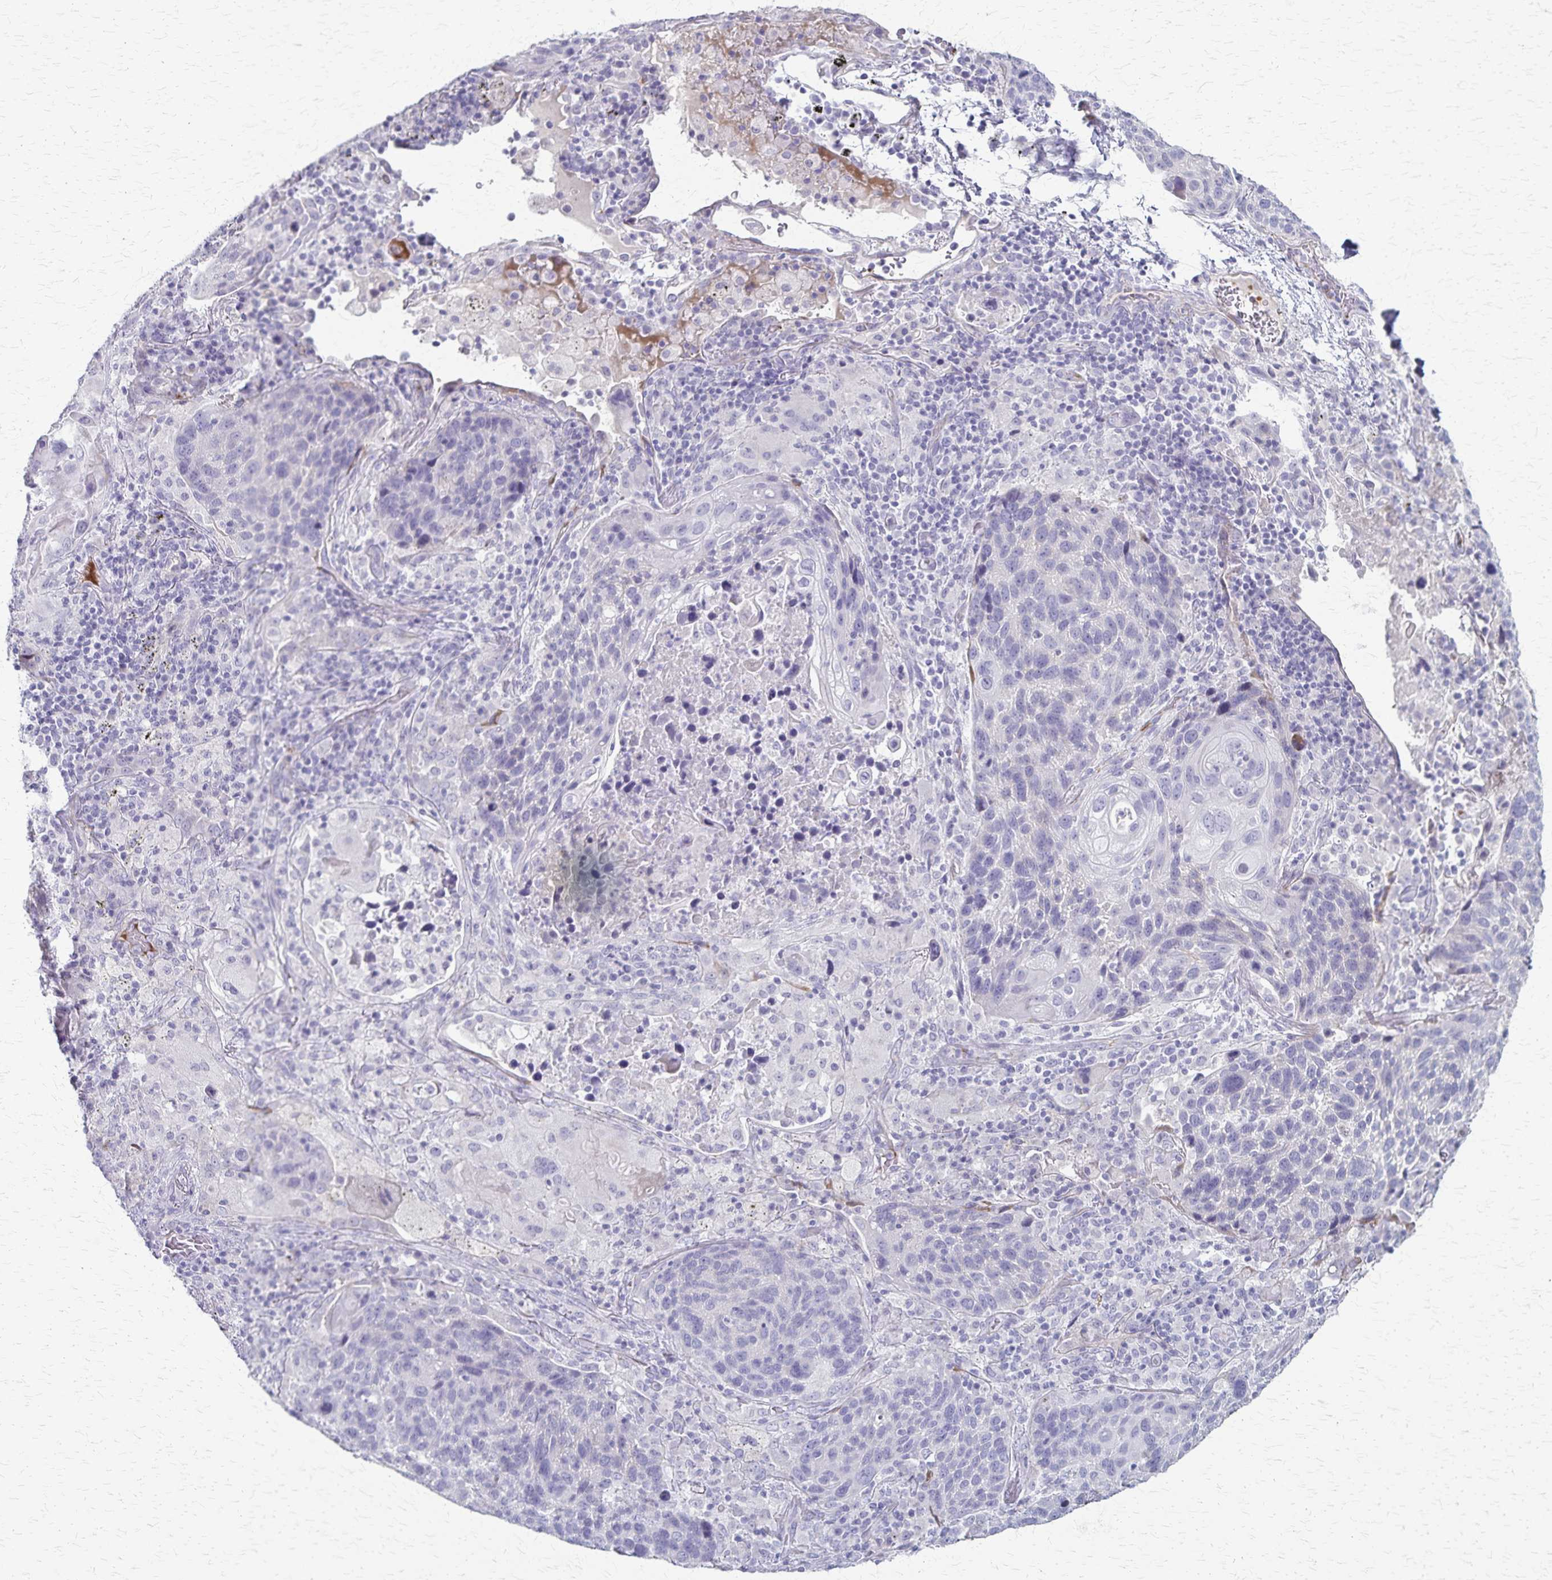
{"staining": {"intensity": "negative", "quantity": "none", "location": "none"}, "tissue": "lung cancer", "cell_type": "Tumor cells", "image_type": "cancer", "snomed": [{"axis": "morphology", "description": "Squamous cell carcinoma, NOS"}, {"axis": "topography", "description": "Lung"}], "caption": "Protein analysis of lung squamous cell carcinoma exhibits no significant positivity in tumor cells. The staining was performed using DAB (3,3'-diaminobenzidine) to visualize the protein expression in brown, while the nuclei were stained in blue with hematoxylin (Magnification: 20x).", "gene": "RASL10B", "patient": {"sex": "male", "age": 68}}